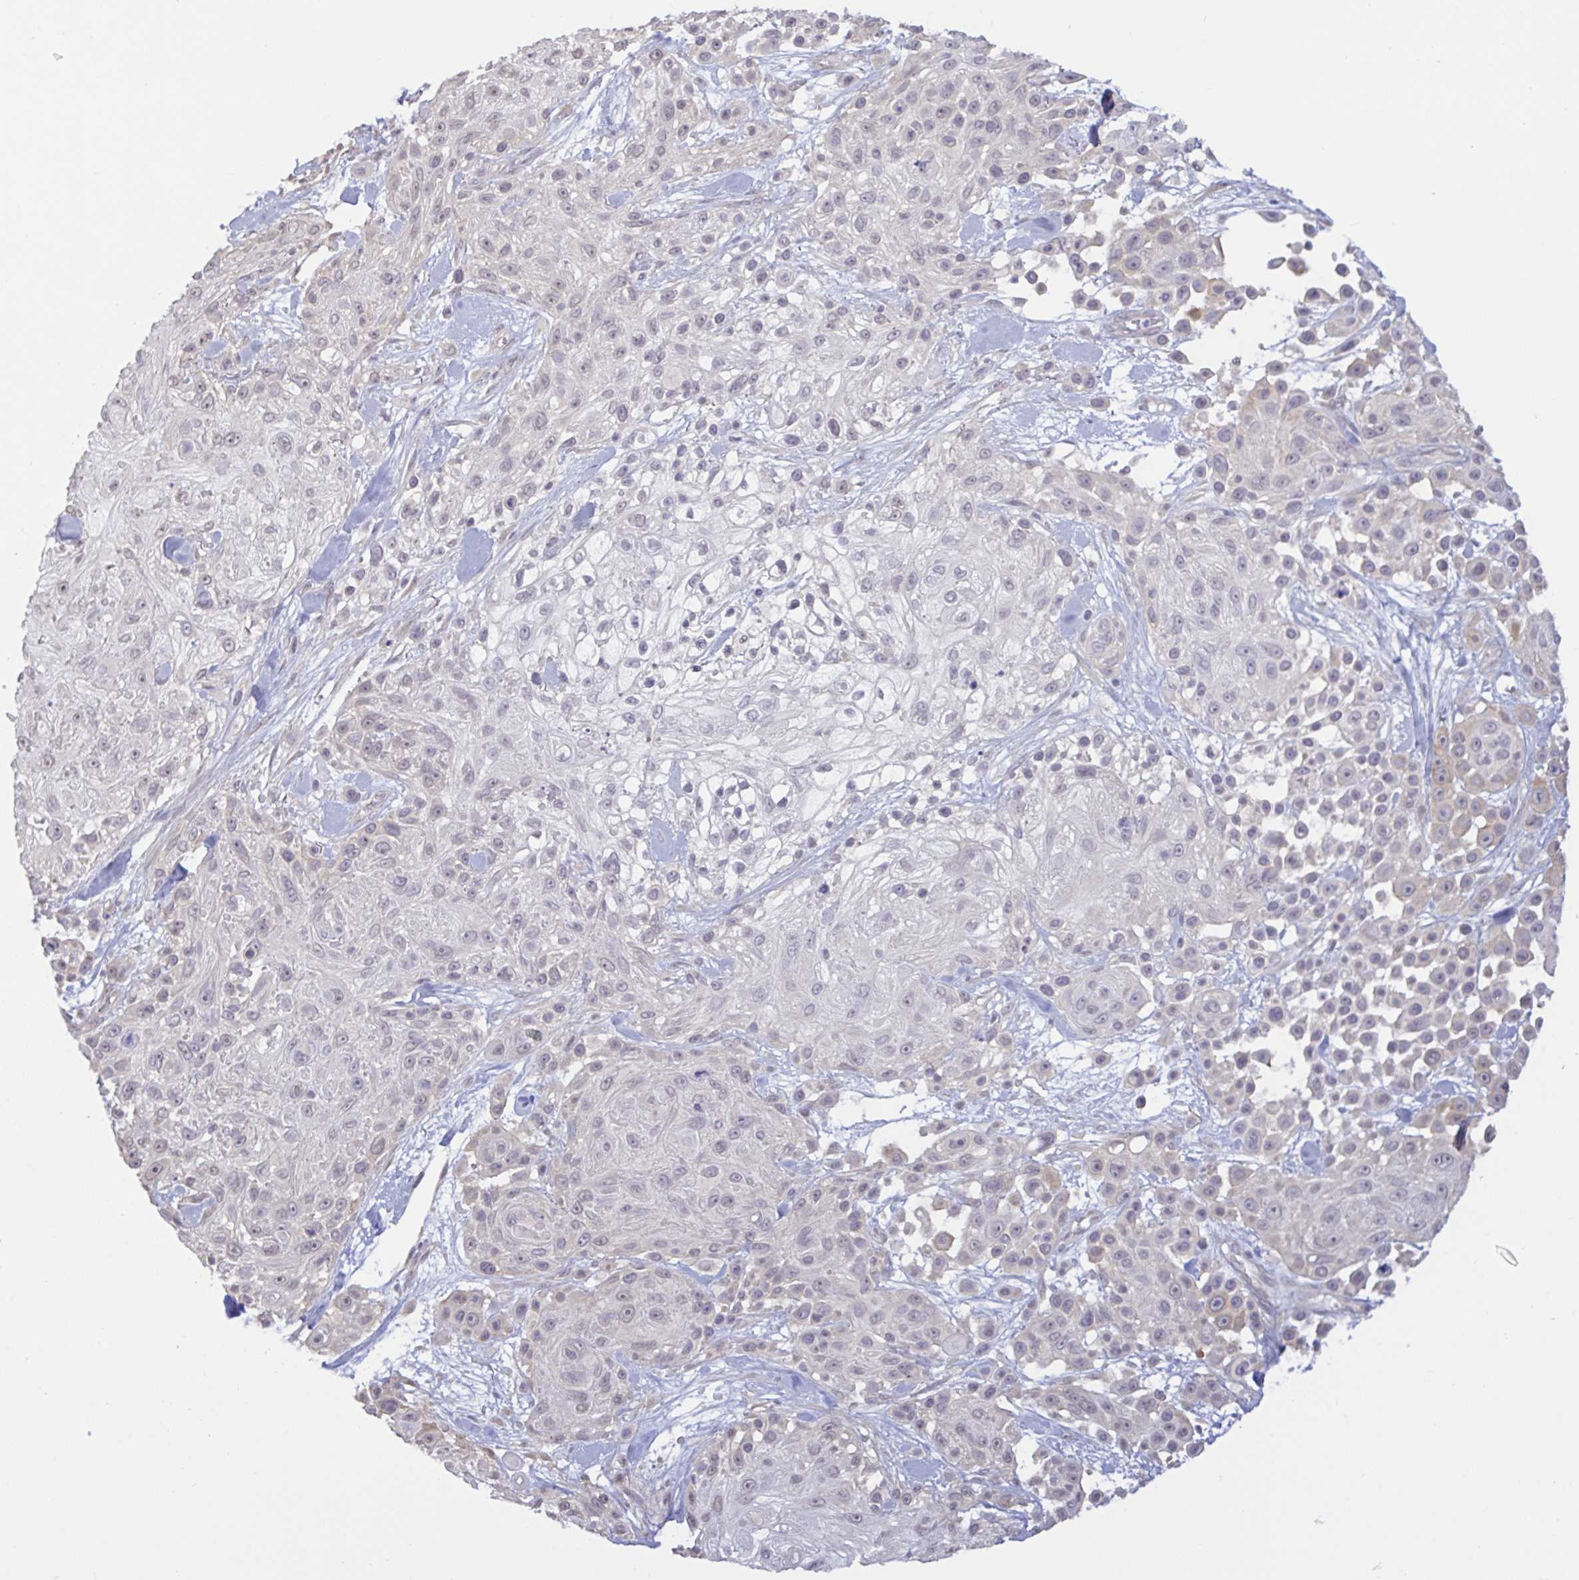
{"staining": {"intensity": "weak", "quantity": "<25%", "location": "nuclear"}, "tissue": "skin cancer", "cell_type": "Tumor cells", "image_type": "cancer", "snomed": [{"axis": "morphology", "description": "Squamous cell carcinoma, NOS"}, {"axis": "topography", "description": "Skin"}], "caption": "IHC of human skin cancer demonstrates no expression in tumor cells.", "gene": "HYPK", "patient": {"sex": "male", "age": 67}}